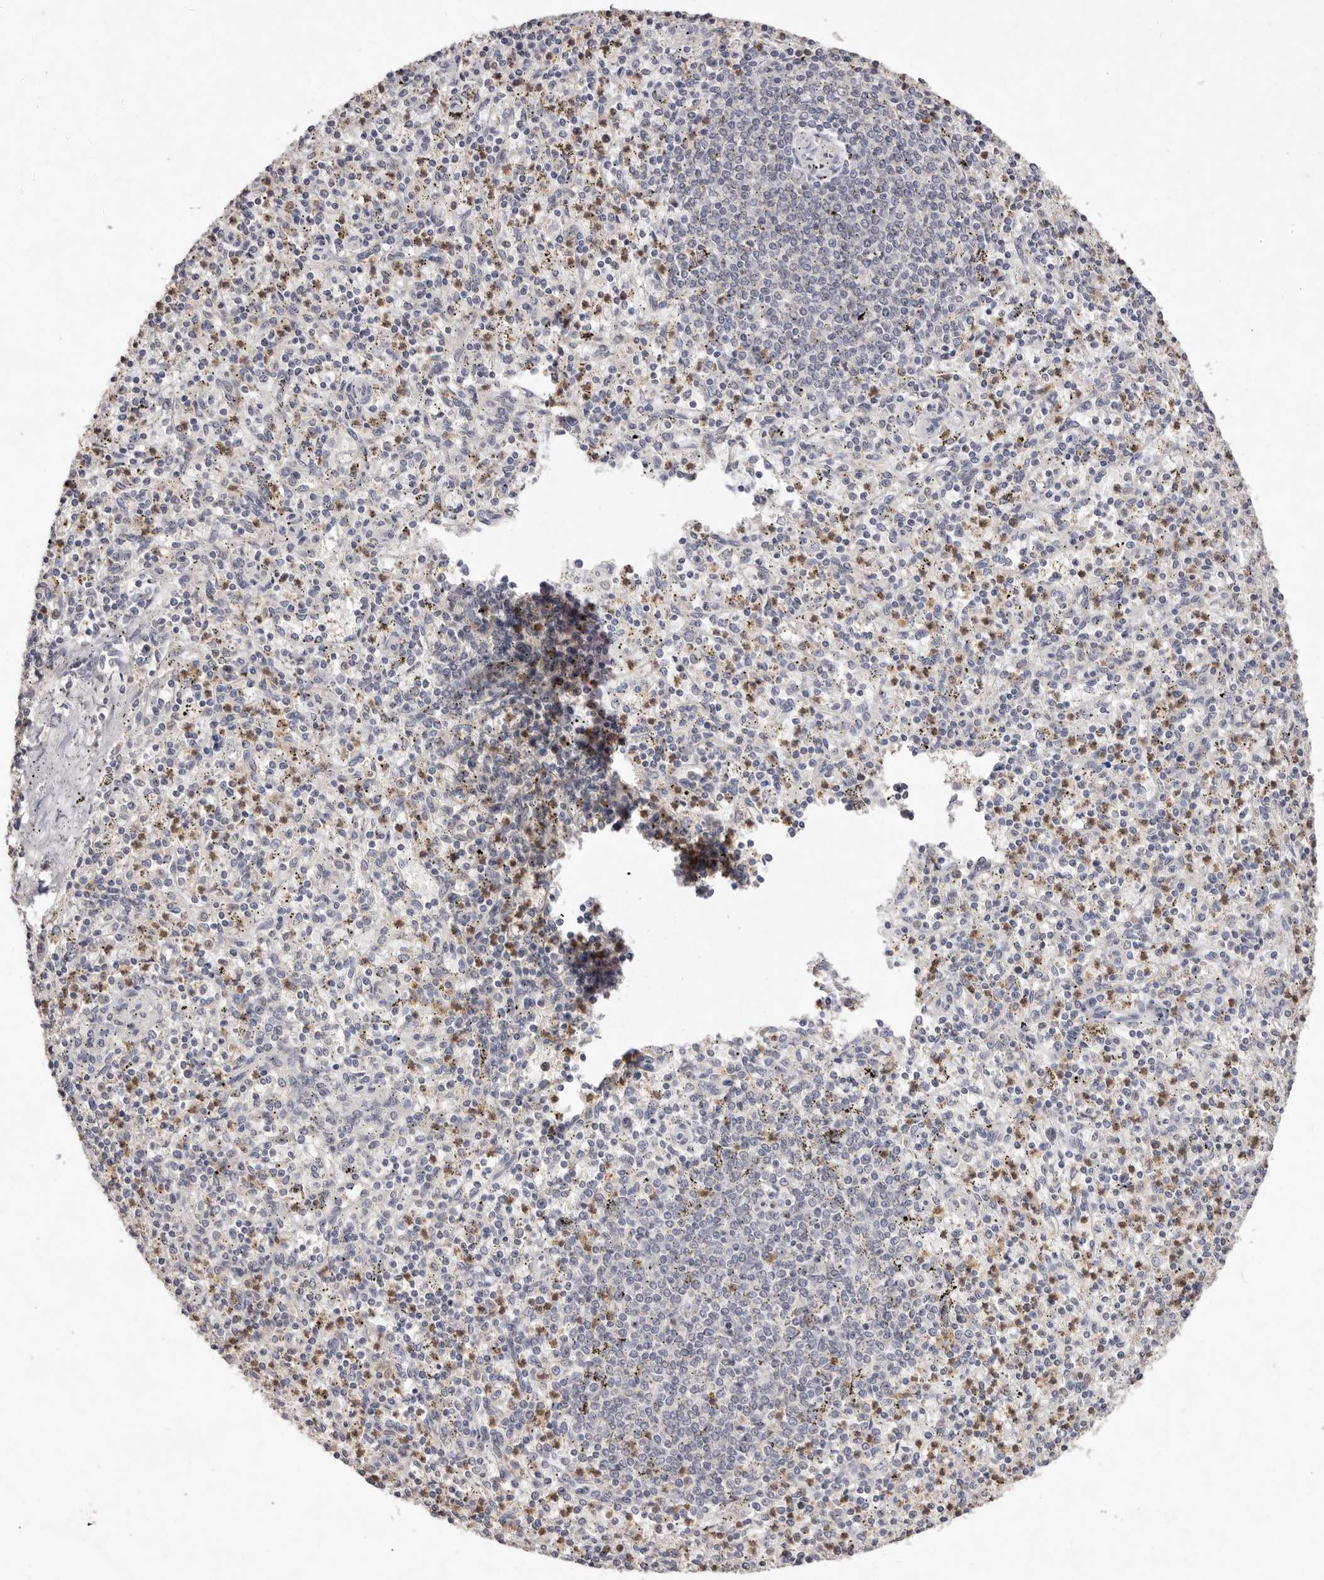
{"staining": {"intensity": "moderate", "quantity": "<25%", "location": "cytoplasmic/membranous"}, "tissue": "spleen", "cell_type": "Cells in red pulp", "image_type": "normal", "snomed": [{"axis": "morphology", "description": "Normal tissue, NOS"}, {"axis": "topography", "description": "Spleen"}], "caption": "A micrograph showing moderate cytoplasmic/membranous positivity in approximately <25% of cells in red pulp in unremarkable spleen, as visualized by brown immunohistochemical staining.", "gene": "SULT1E1", "patient": {"sex": "male", "age": 72}}